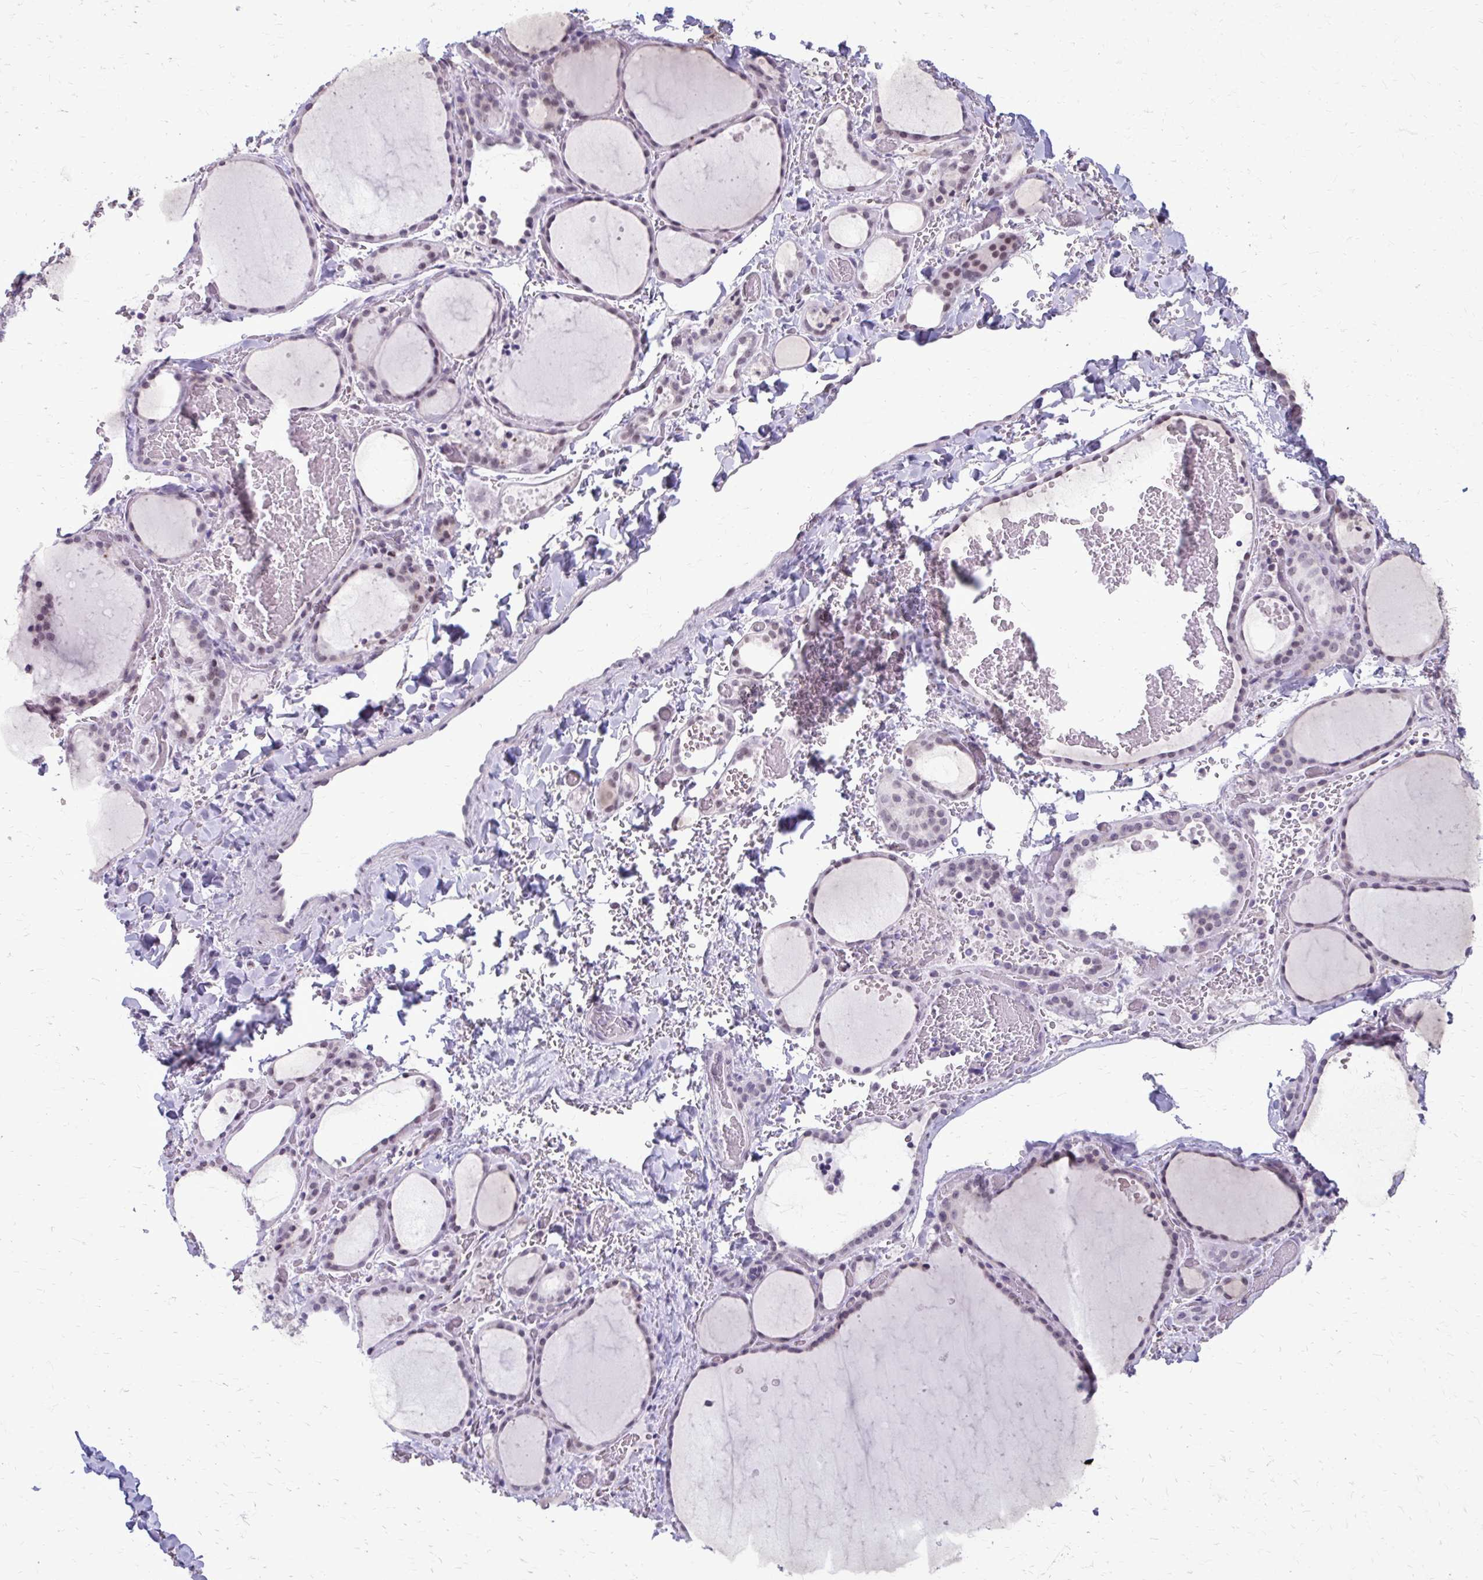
{"staining": {"intensity": "negative", "quantity": "none", "location": "none"}, "tissue": "thyroid gland", "cell_type": "Glandular cells", "image_type": "normal", "snomed": [{"axis": "morphology", "description": "Normal tissue, NOS"}, {"axis": "topography", "description": "Thyroid gland"}], "caption": "Immunohistochemistry (IHC) micrograph of unremarkable thyroid gland: thyroid gland stained with DAB exhibits no significant protein expression in glandular cells.", "gene": "PROSER1", "patient": {"sex": "female", "age": 36}}